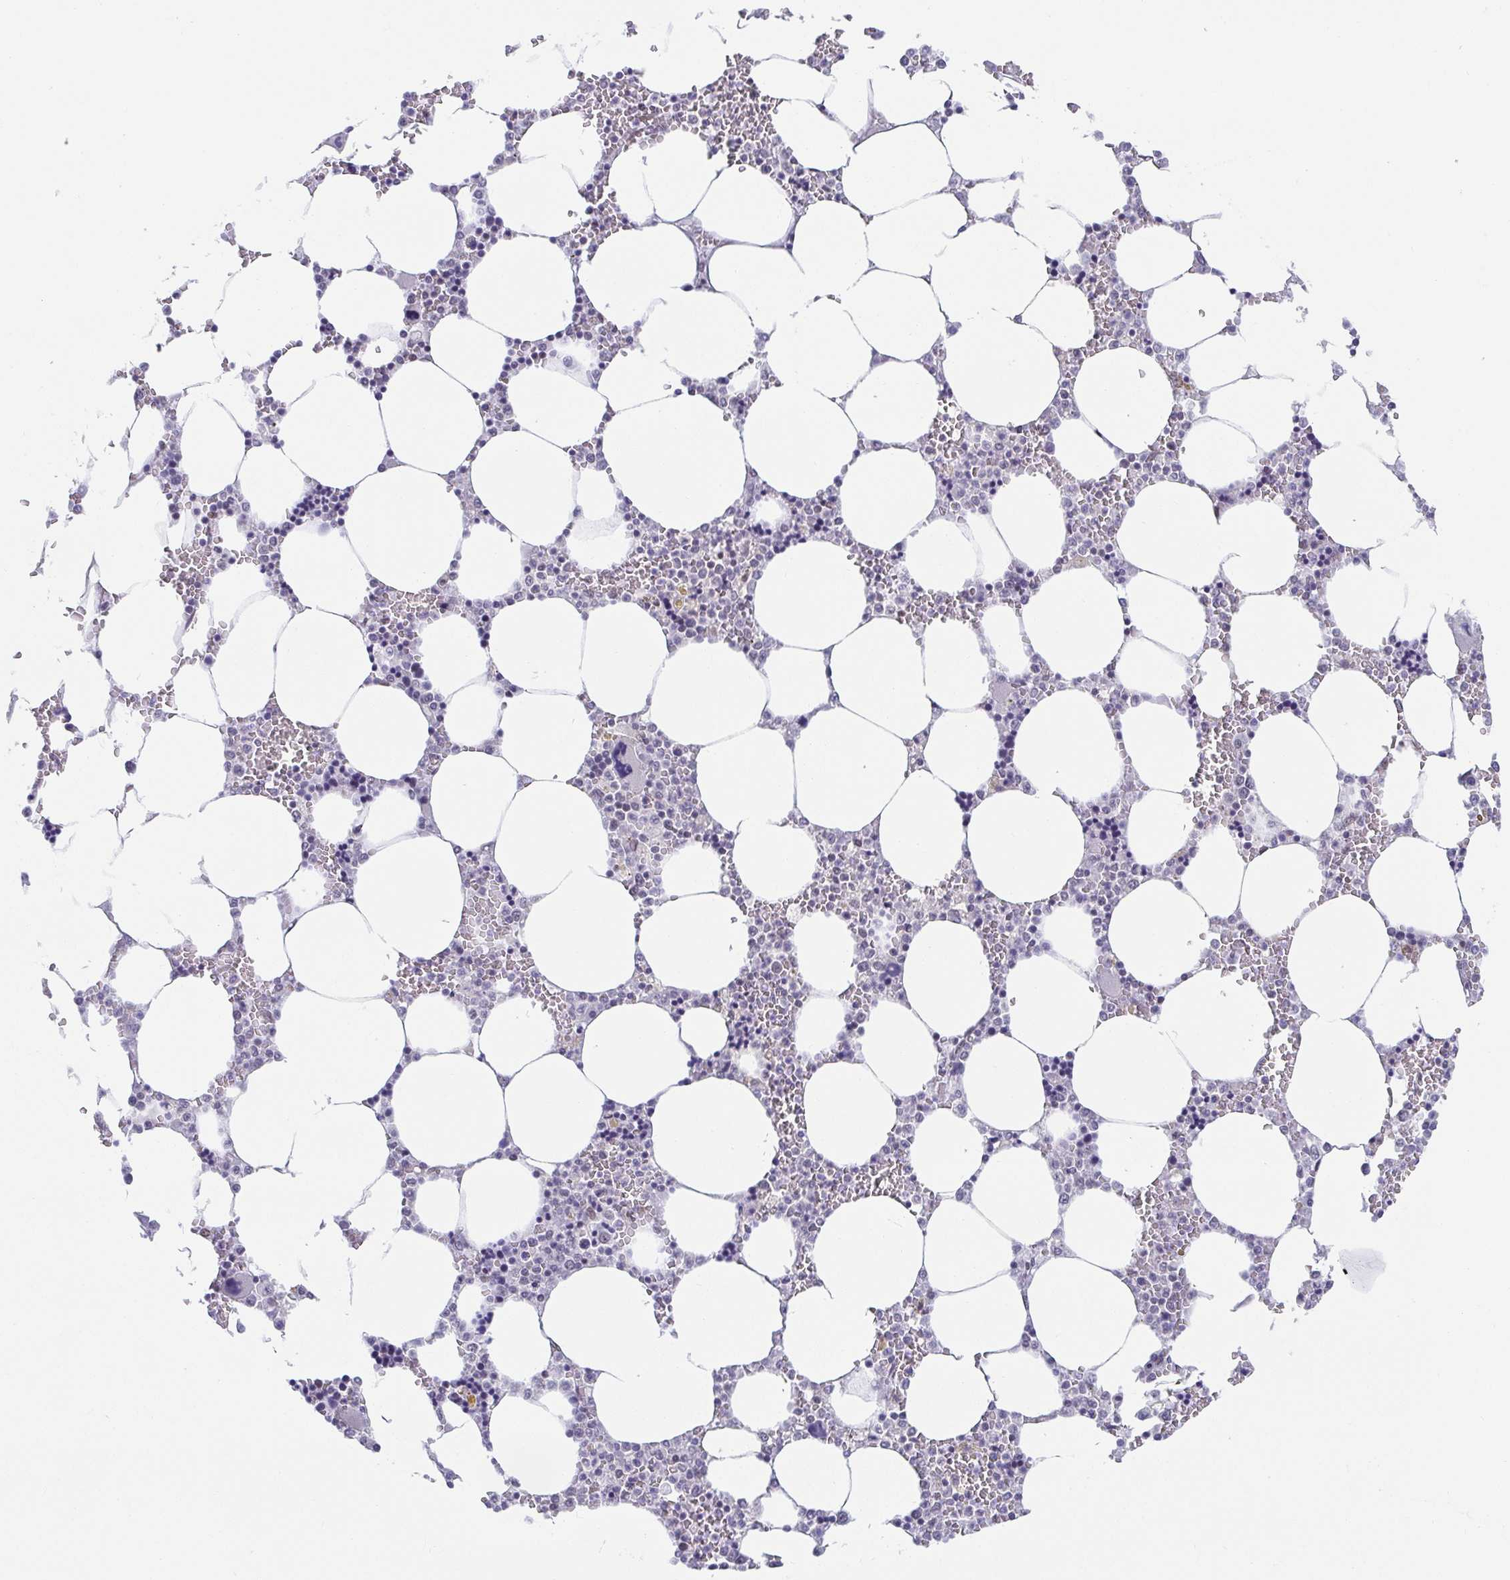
{"staining": {"intensity": "moderate", "quantity": "<25%", "location": "nuclear"}, "tissue": "bone marrow", "cell_type": "Hematopoietic cells", "image_type": "normal", "snomed": [{"axis": "morphology", "description": "Normal tissue, NOS"}, {"axis": "topography", "description": "Bone marrow"}], "caption": "Immunohistochemistry (IHC) of benign bone marrow displays low levels of moderate nuclear positivity in approximately <25% of hematopoietic cells.", "gene": "SLC7A10", "patient": {"sex": "male", "age": 64}}